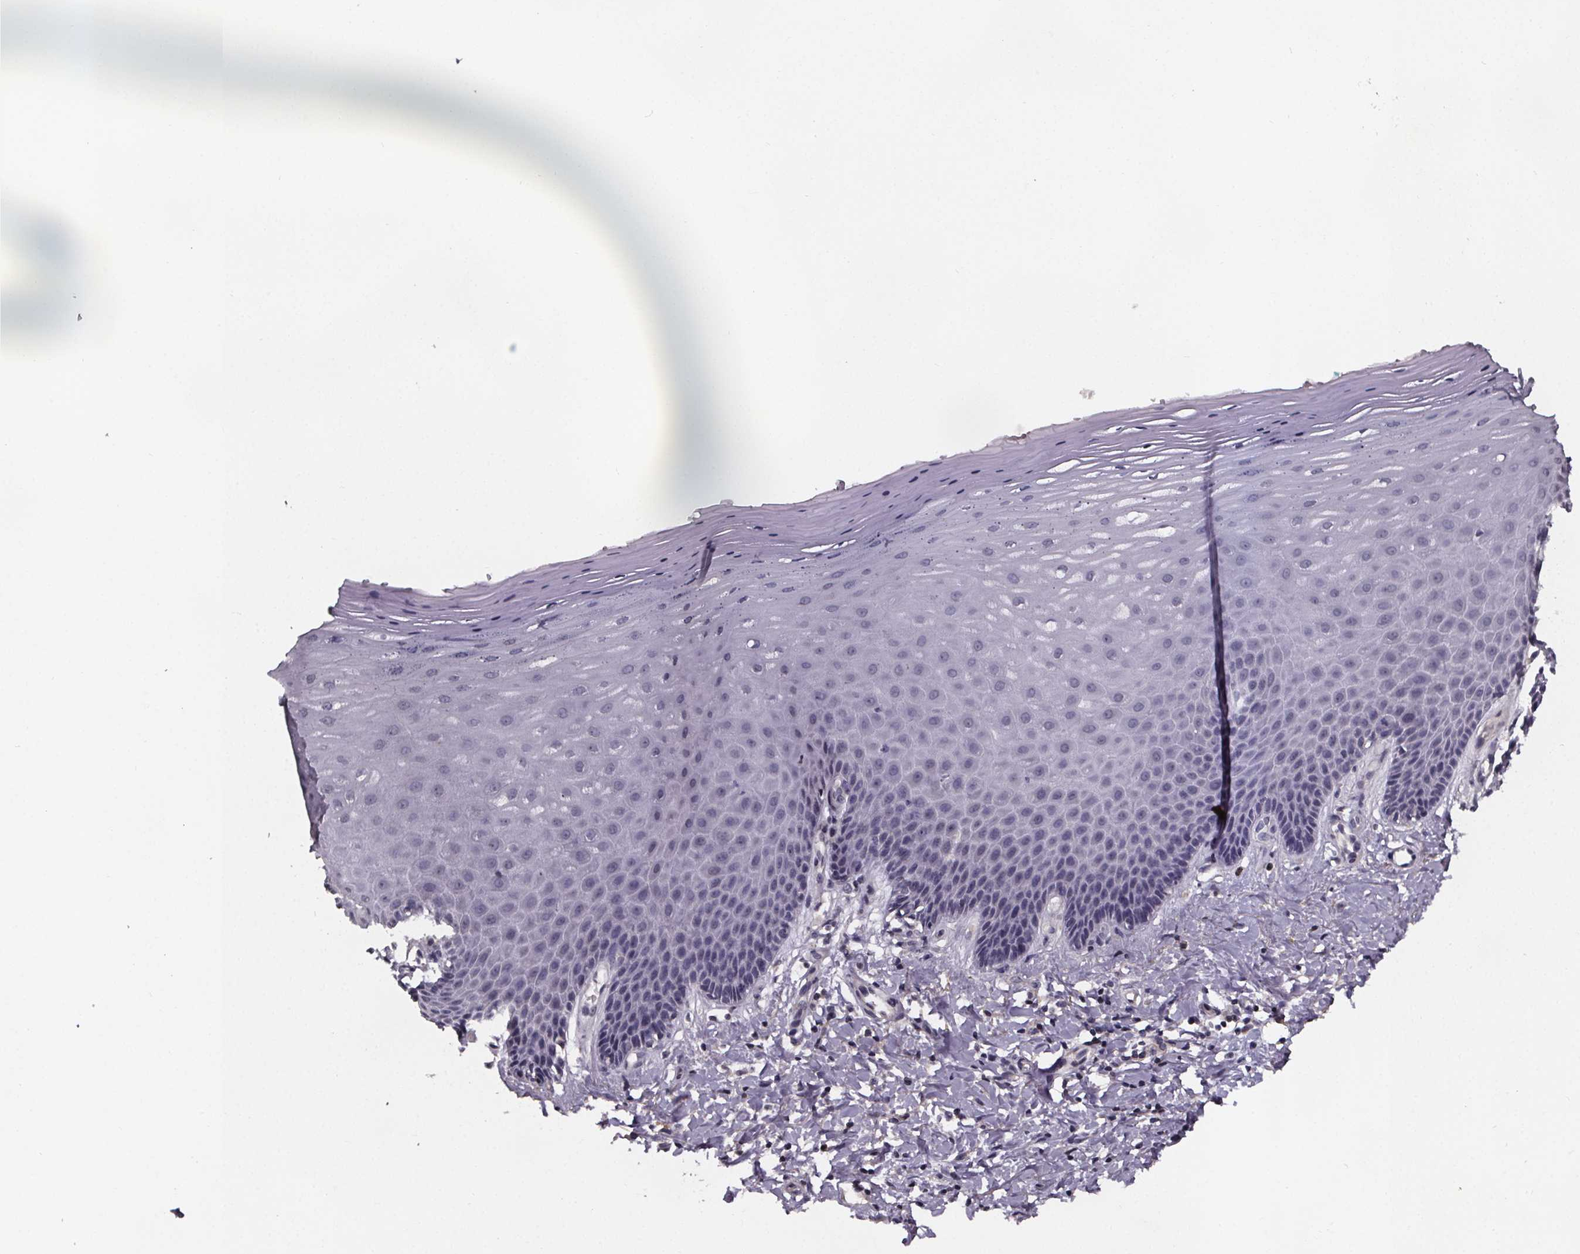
{"staining": {"intensity": "negative", "quantity": "none", "location": "none"}, "tissue": "vagina", "cell_type": "Squamous epithelial cells", "image_type": "normal", "snomed": [{"axis": "morphology", "description": "Normal tissue, NOS"}, {"axis": "topography", "description": "Vagina"}], "caption": "Immunohistochemistry (IHC) image of benign vagina stained for a protein (brown), which displays no positivity in squamous epithelial cells. The staining is performed using DAB (3,3'-diaminobenzidine) brown chromogen with nuclei counter-stained in using hematoxylin.", "gene": "SMIM1", "patient": {"sex": "female", "age": 83}}